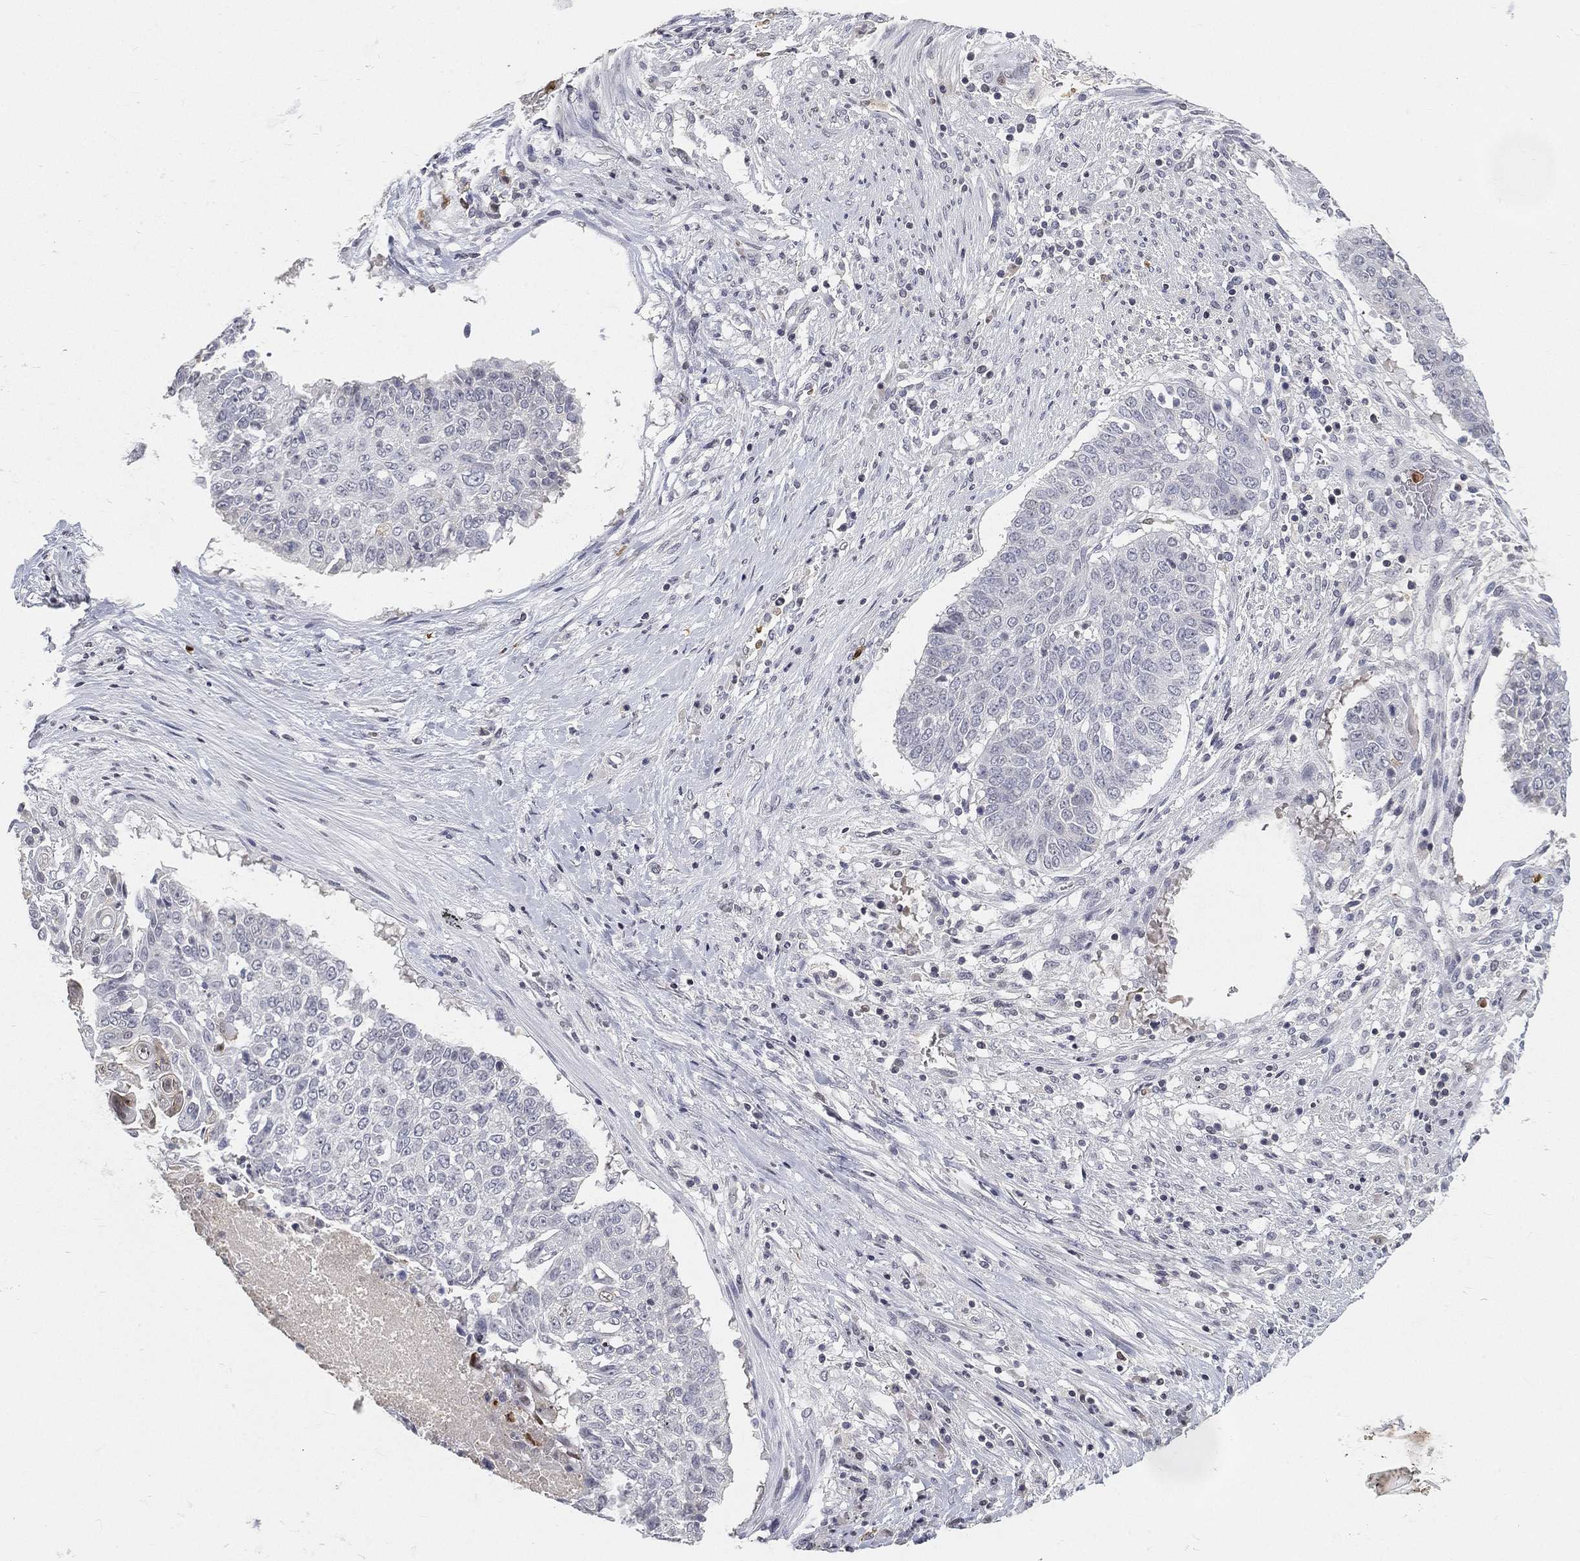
{"staining": {"intensity": "negative", "quantity": "none", "location": "none"}, "tissue": "lung cancer", "cell_type": "Tumor cells", "image_type": "cancer", "snomed": [{"axis": "morphology", "description": "Squamous cell carcinoma, NOS"}, {"axis": "topography", "description": "Lung"}], "caption": "An immunohistochemistry micrograph of lung cancer is shown. There is no staining in tumor cells of lung cancer. Nuclei are stained in blue.", "gene": "ARG1", "patient": {"sex": "male", "age": 64}}